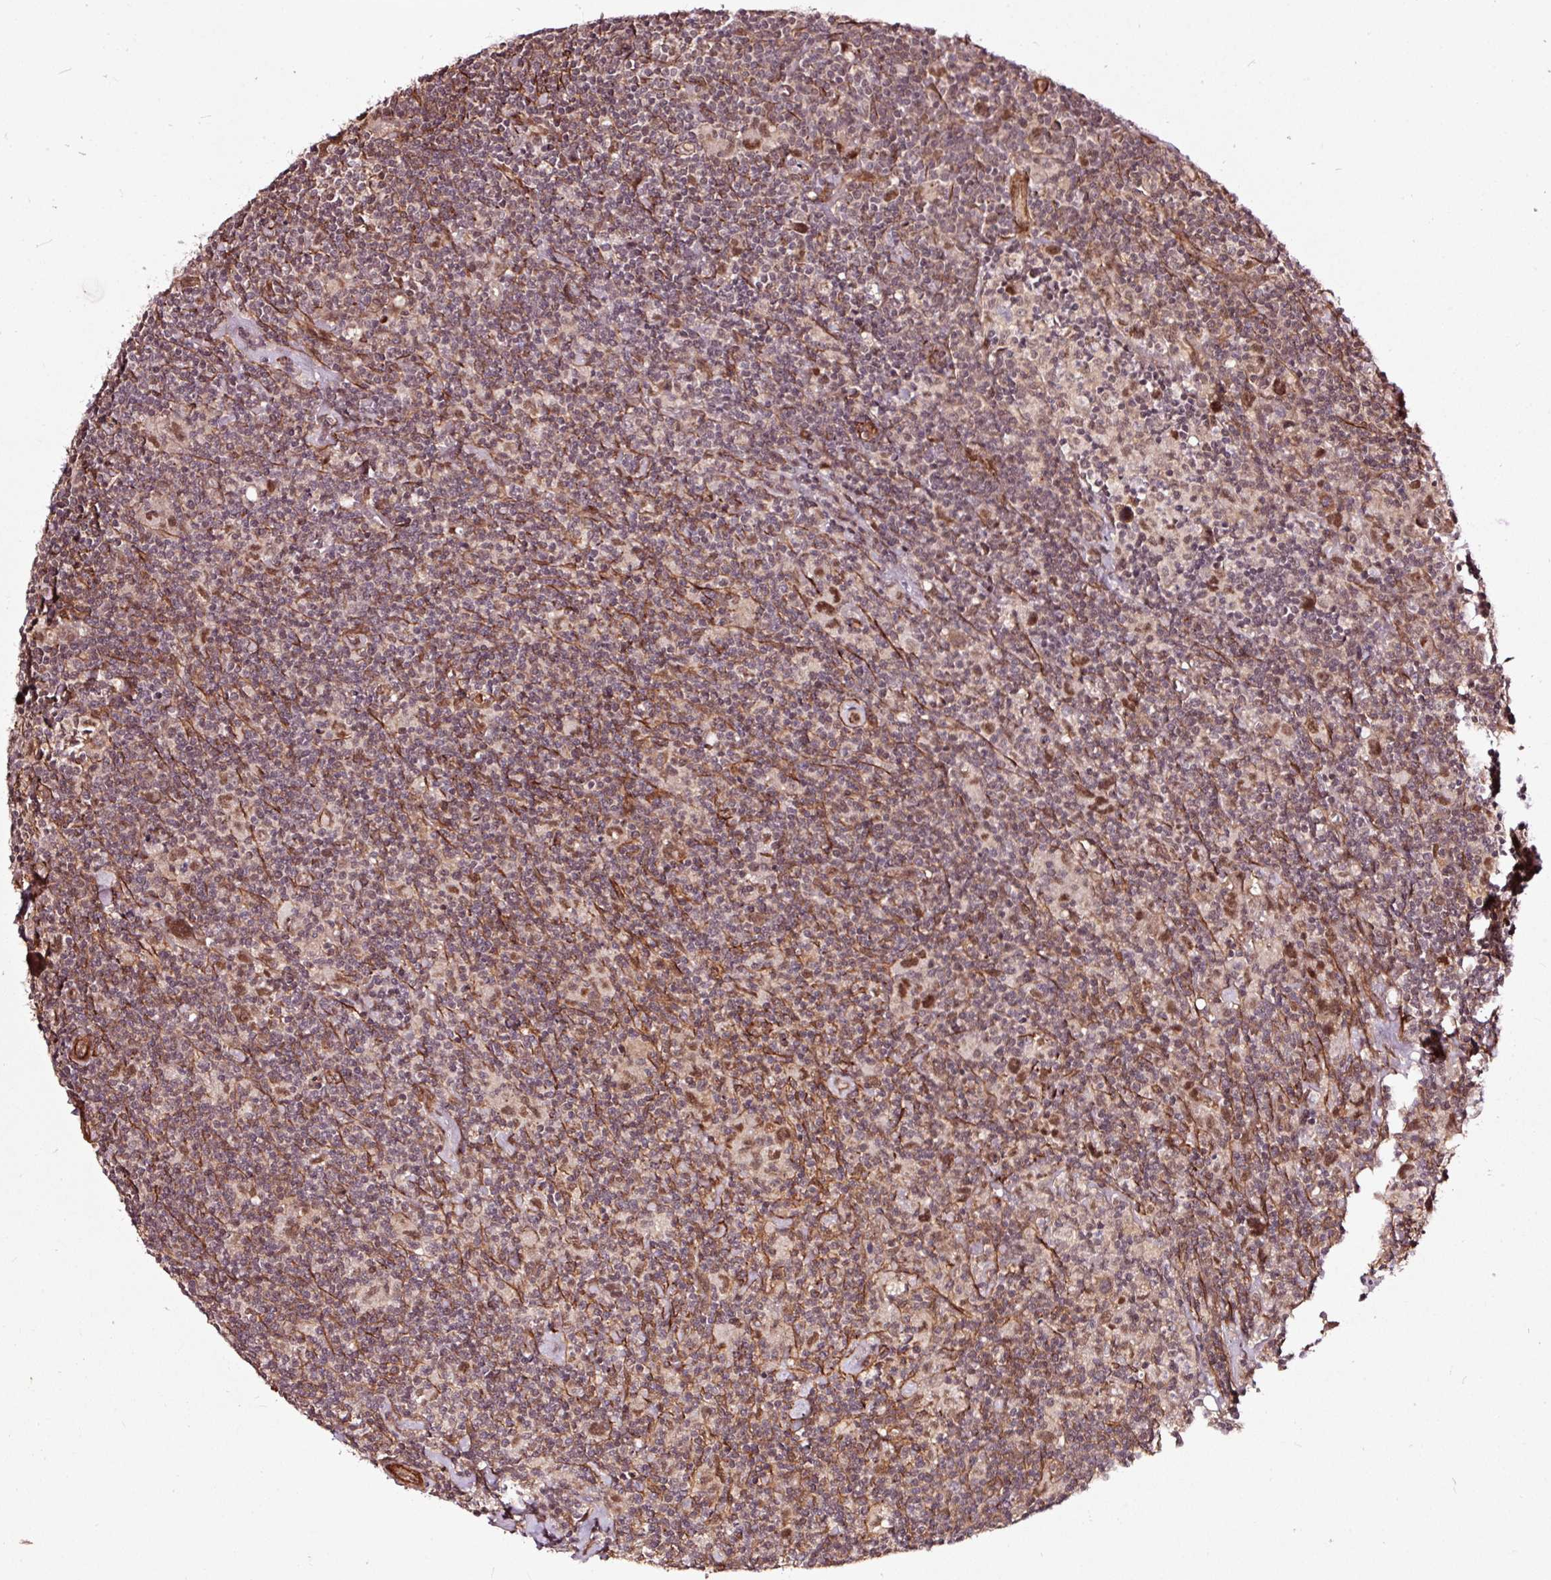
{"staining": {"intensity": "moderate", "quantity": ">75%", "location": "nuclear"}, "tissue": "lymphoma", "cell_type": "Tumor cells", "image_type": "cancer", "snomed": [{"axis": "morphology", "description": "Hodgkin's disease, NOS"}, {"axis": "topography", "description": "Lymph node"}], "caption": "Lymphoma tissue demonstrates moderate nuclear staining in about >75% of tumor cells (Stains: DAB in brown, nuclei in blue, Microscopy: brightfield microscopy at high magnification).", "gene": "TPM1", "patient": {"sex": "female", "age": 18}}